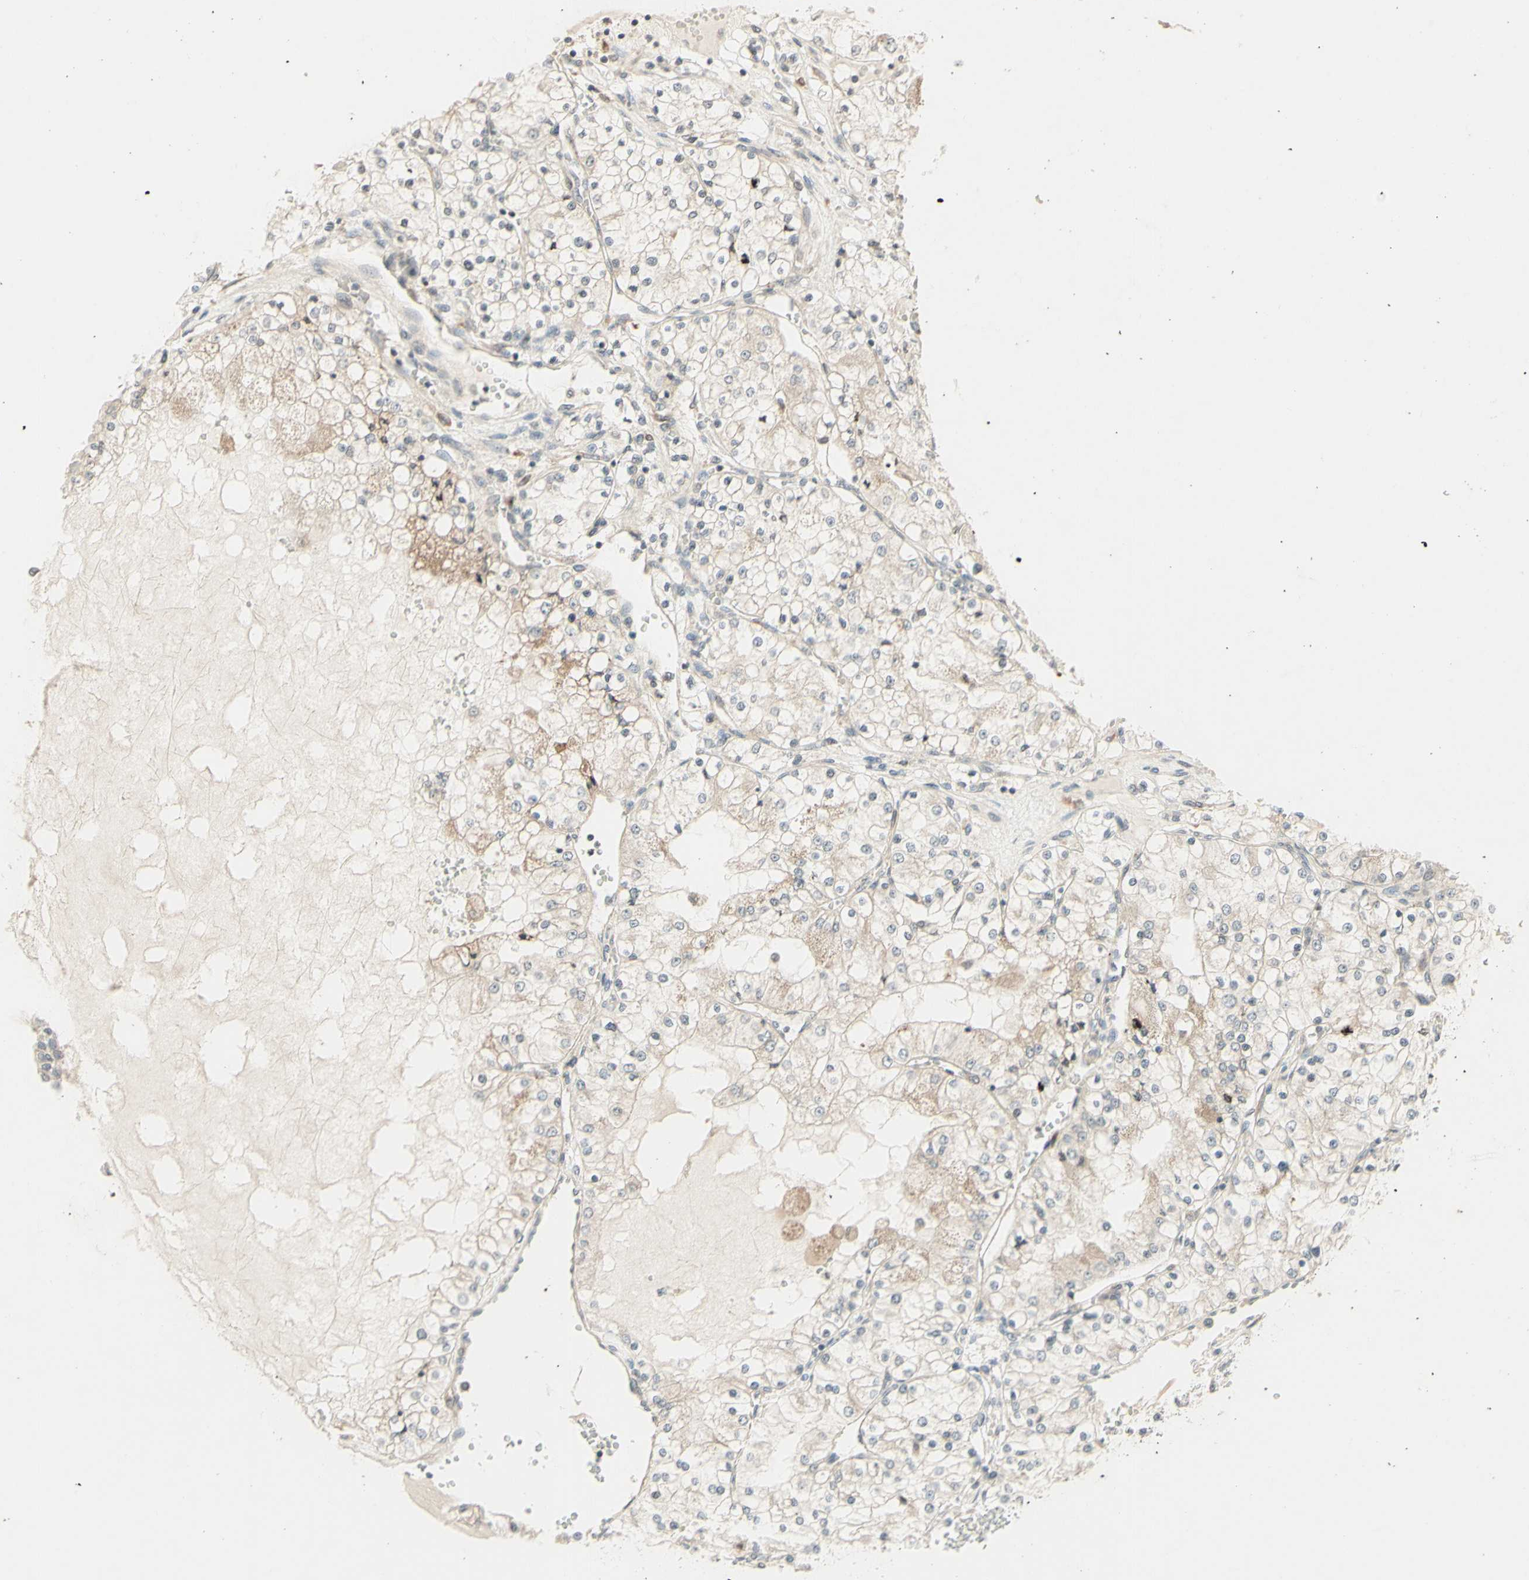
{"staining": {"intensity": "weak", "quantity": ">75%", "location": "cytoplasmic/membranous"}, "tissue": "renal cancer", "cell_type": "Tumor cells", "image_type": "cancer", "snomed": [{"axis": "morphology", "description": "Adenocarcinoma, NOS"}, {"axis": "topography", "description": "Kidney"}], "caption": "Protein expression analysis of renal cancer (adenocarcinoma) demonstrates weak cytoplasmic/membranous positivity in approximately >75% of tumor cells.", "gene": "ZW10", "patient": {"sex": "male", "age": 68}}